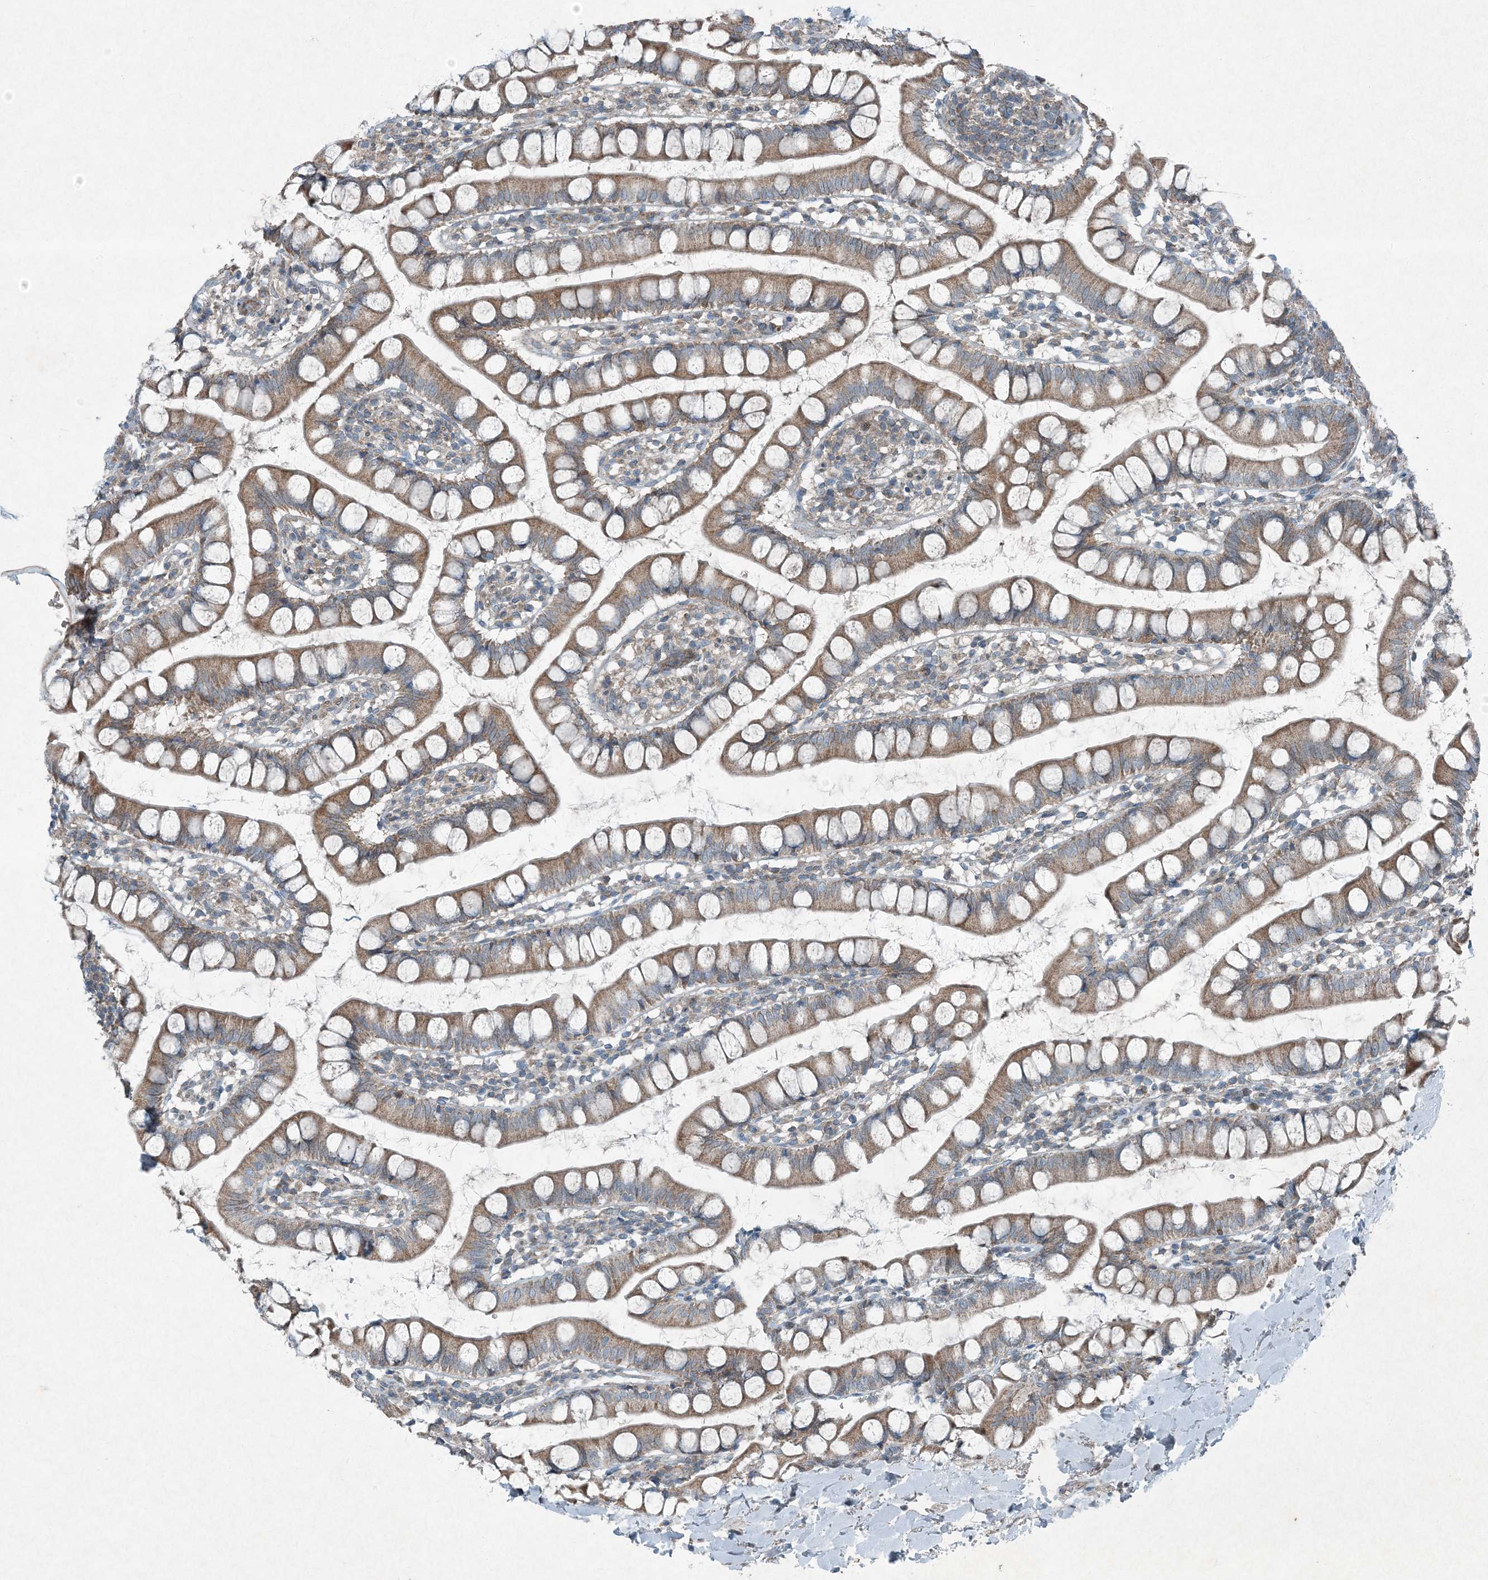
{"staining": {"intensity": "moderate", "quantity": ">75%", "location": "cytoplasmic/membranous"}, "tissue": "small intestine", "cell_type": "Glandular cells", "image_type": "normal", "snomed": [{"axis": "morphology", "description": "Normal tissue, NOS"}, {"axis": "topography", "description": "Small intestine"}], "caption": "IHC (DAB (3,3'-diaminobenzidine)) staining of benign small intestine exhibits moderate cytoplasmic/membranous protein staining in approximately >75% of glandular cells.", "gene": "APOM", "patient": {"sex": "female", "age": 84}}